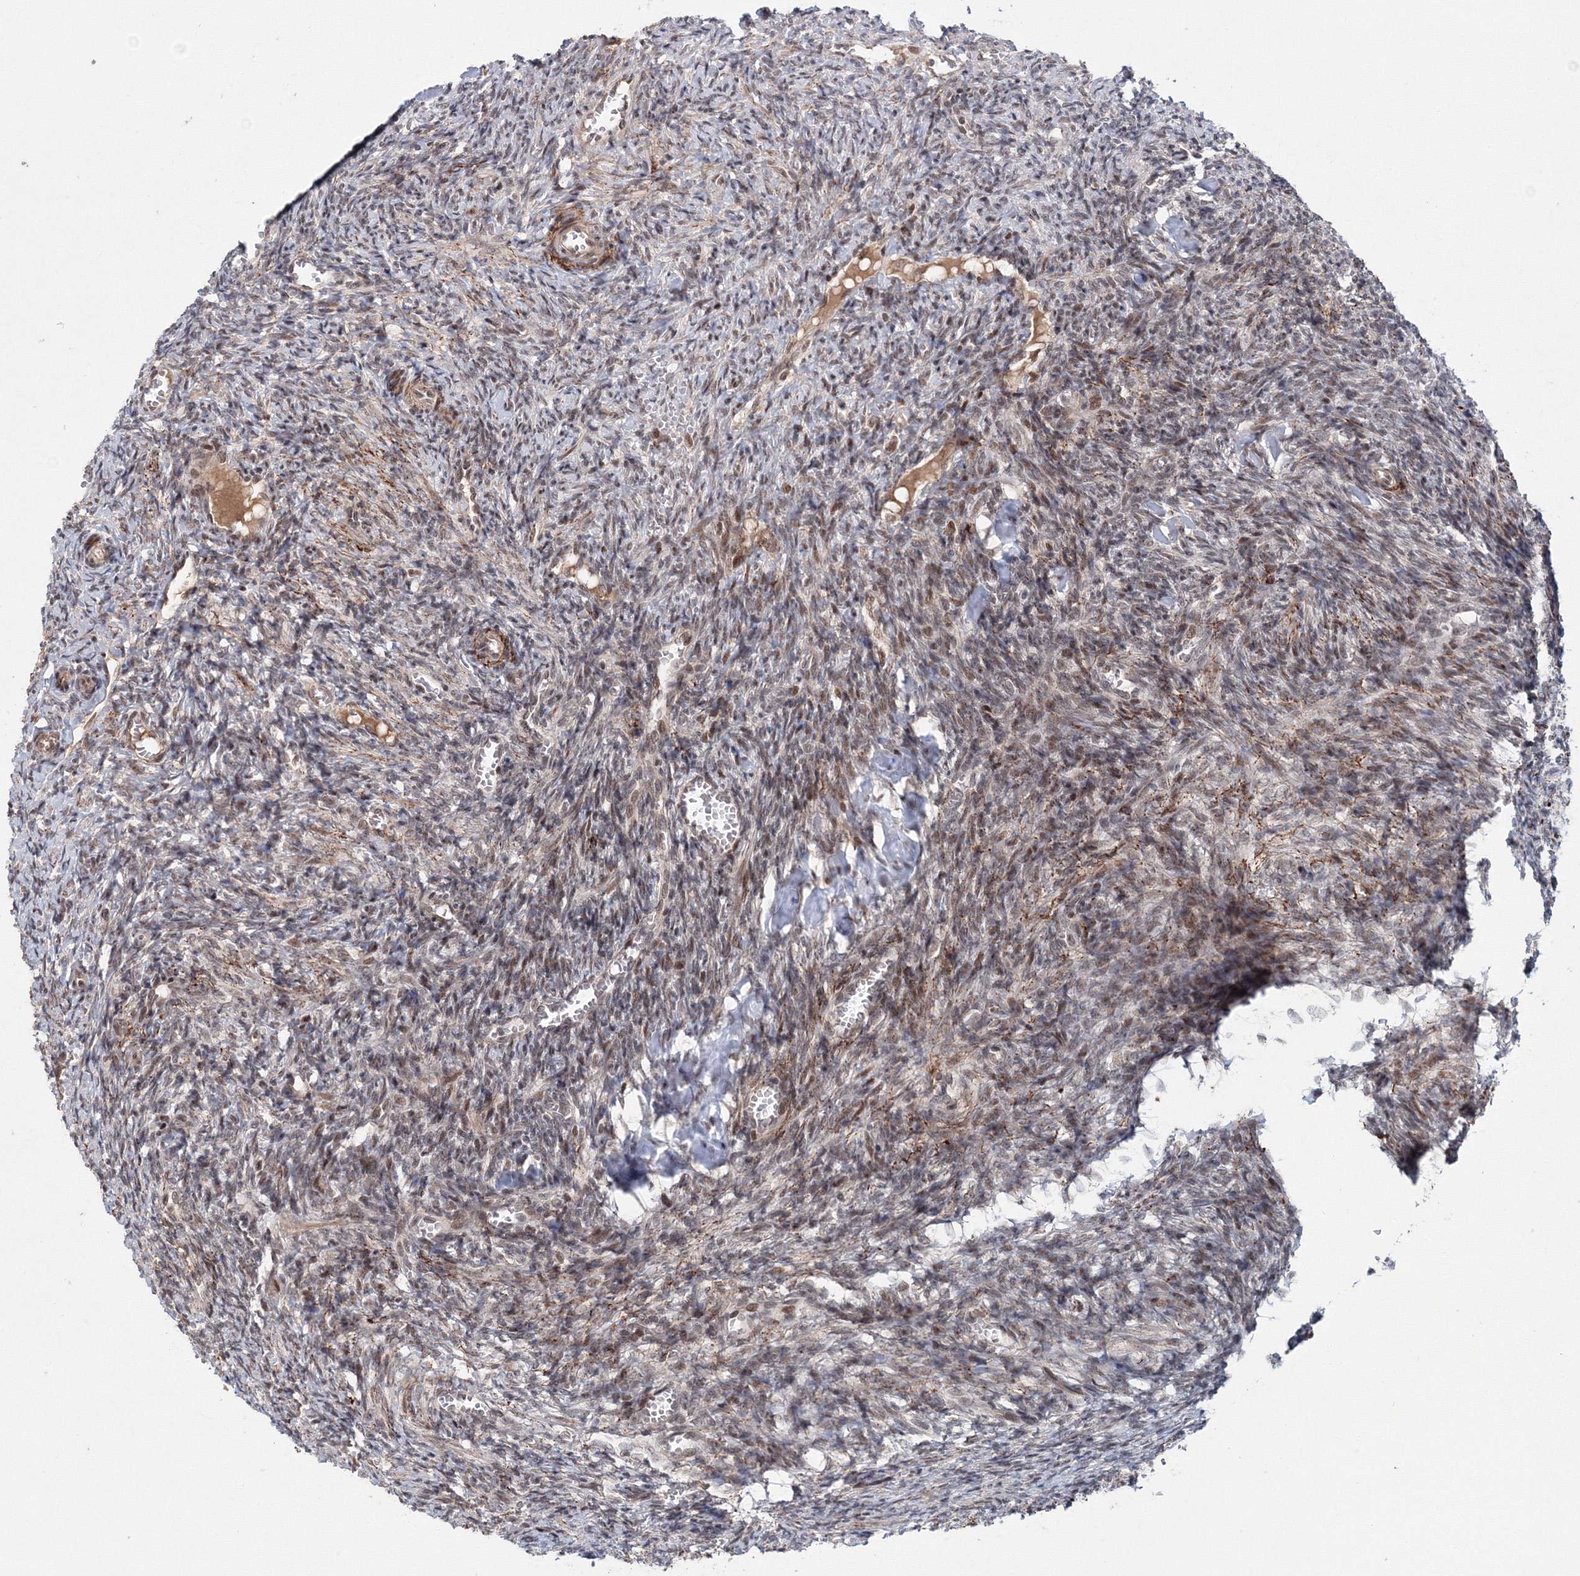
{"staining": {"intensity": "moderate", "quantity": "25%-75%", "location": "nuclear"}, "tissue": "ovary", "cell_type": "Ovarian stroma cells", "image_type": "normal", "snomed": [{"axis": "morphology", "description": "Normal tissue, NOS"}, {"axis": "topography", "description": "Ovary"}], "caption": "Normal ovary exhibits moderate nuclear staining in approximately 25%-75% of ovarian stroma cells, visualized by immunohistochemistry.", "gene": "NOA1", "patient": {"sex": "female", "age": 27}}